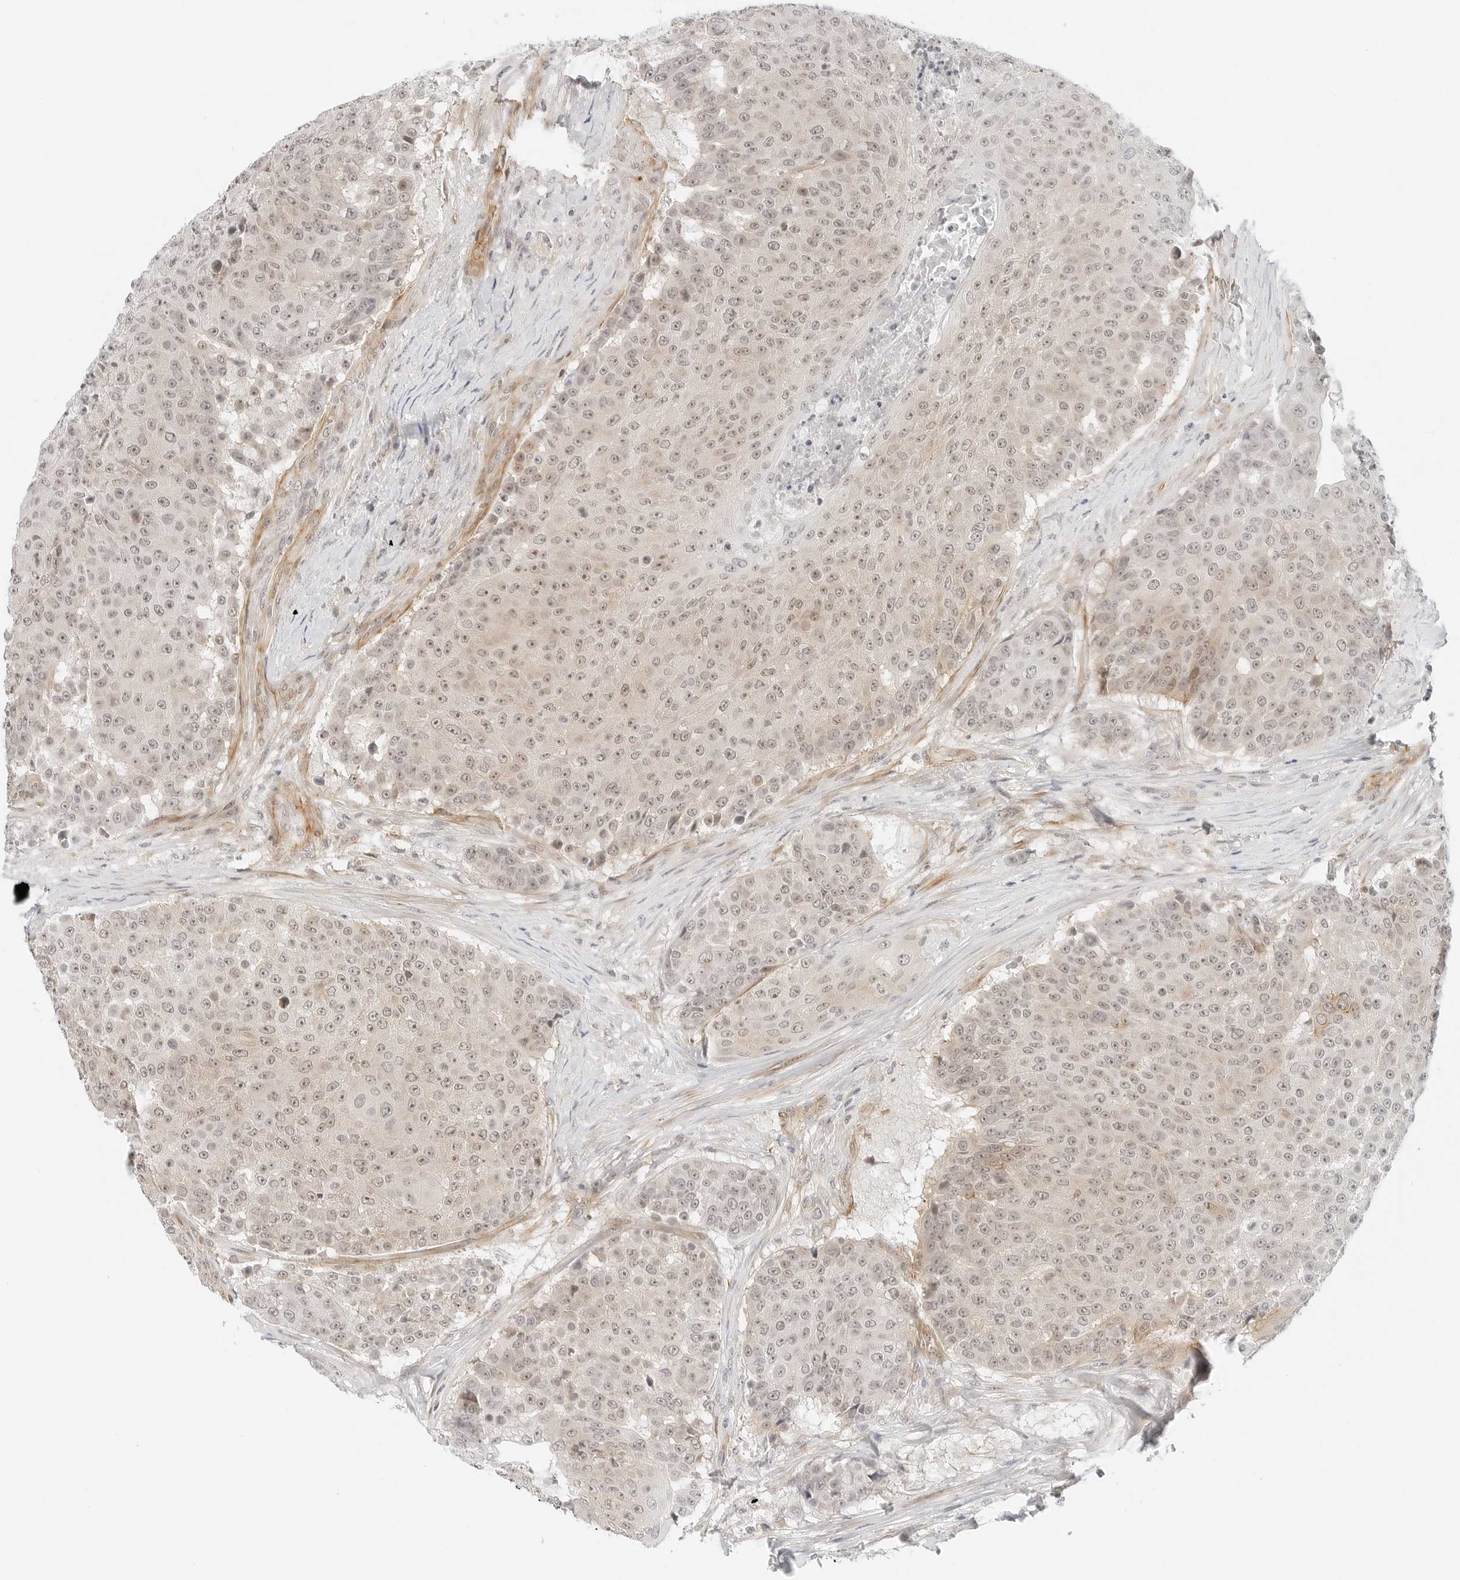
{"staining": {"intensity": "weak", "quantity": ">75%", "location": "nuclear"}, "tissue": "urothelial cancer", "cell_type": "Tumor cells", "image_type": "cancer", "snomed": [{"axis": "morphology", "description": "Urothelial carcinoma, High grade"}, {"axis": "topography", "description": "Urinary bladder"}], "caption": "A high-resolution micrograph shows IHC staining of urothelial carcinoma (high-grade), which exhibits weak nuclear staining in approximately >75% of tumor cells.", "gene": "NEO1", "patient": {"sex": "female", "age": 63}}